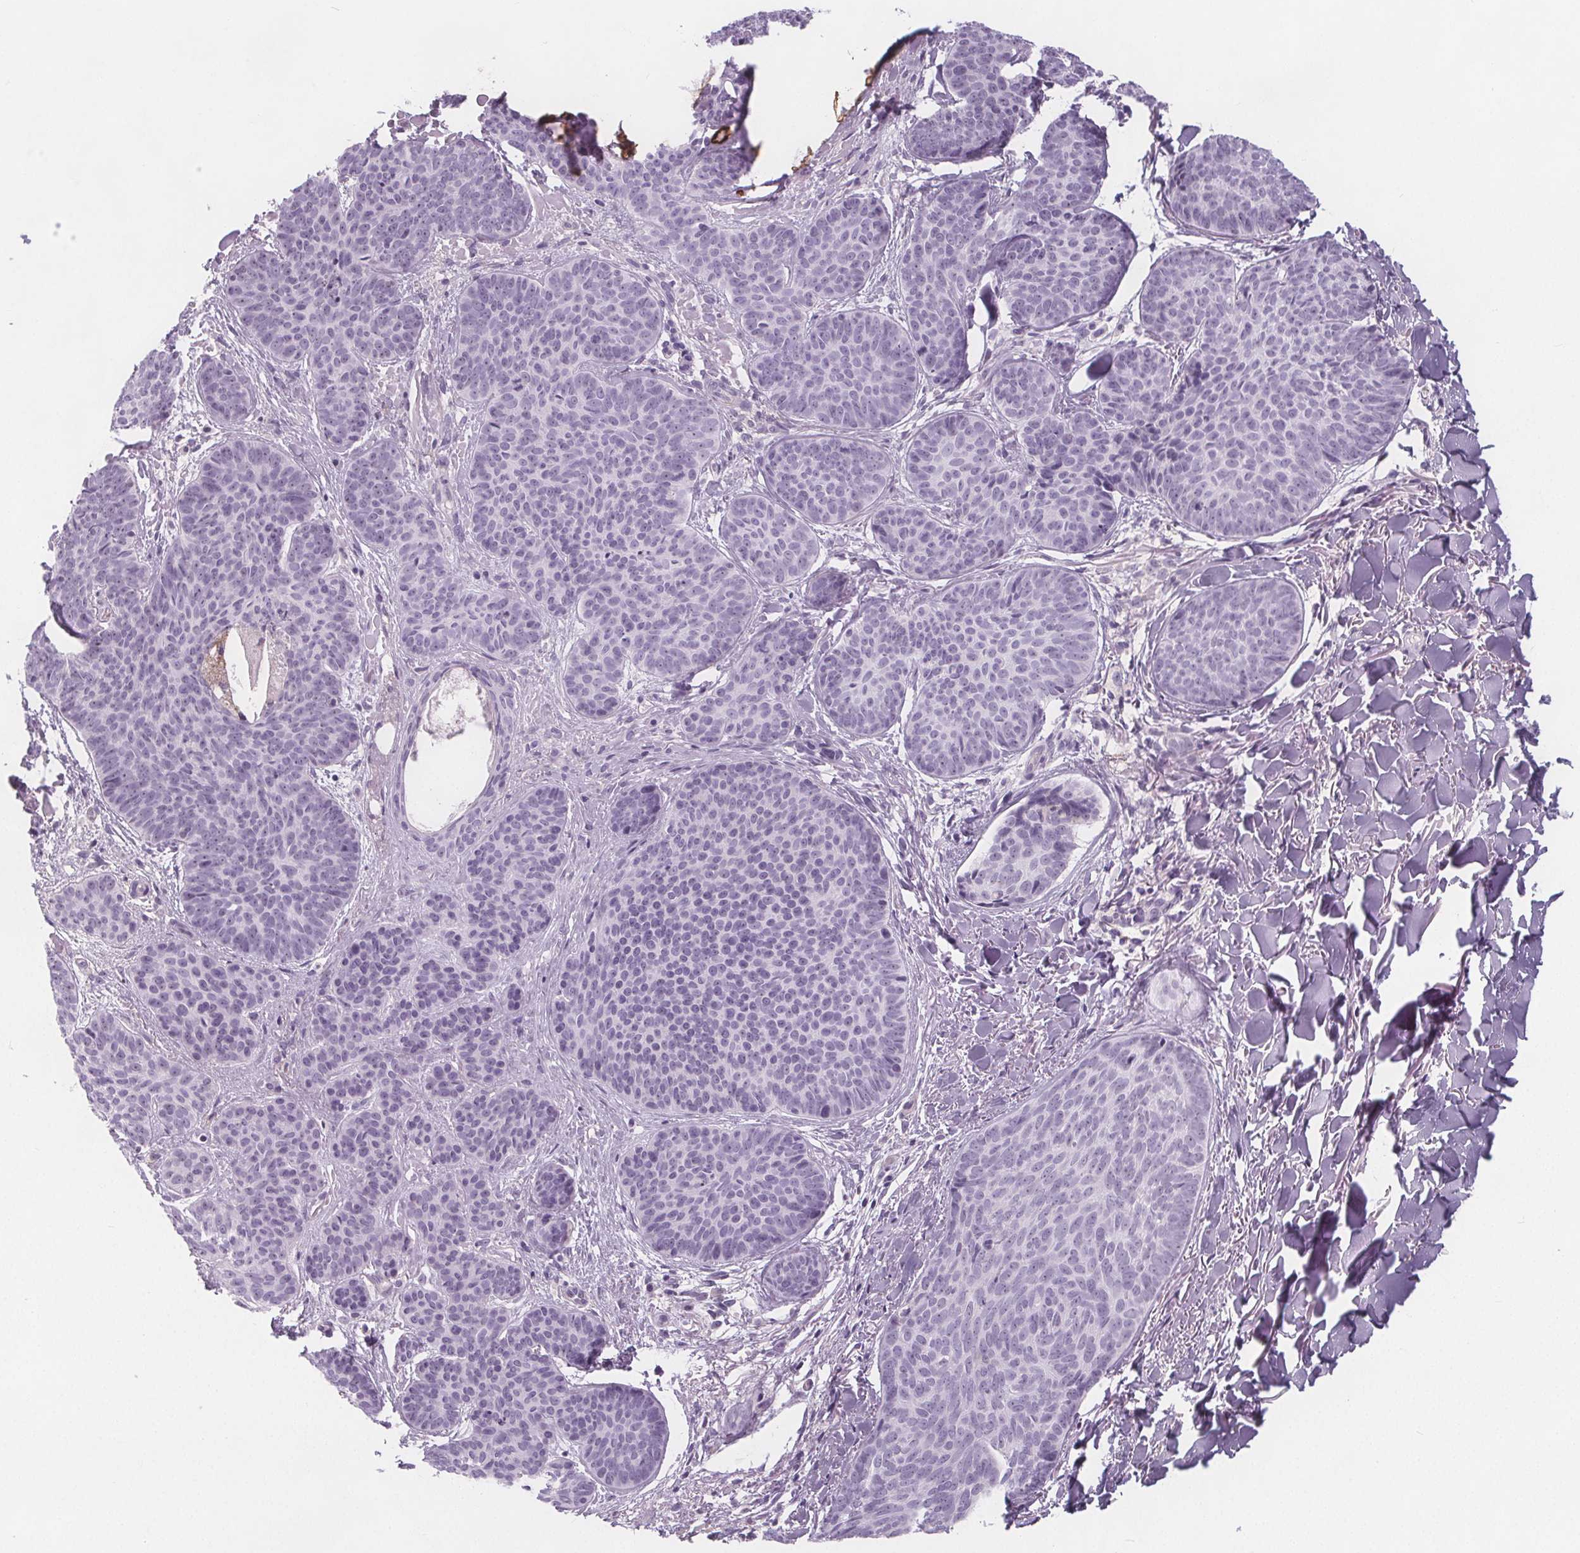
{"staining": {"intensity": "weak", "quantity": "<25%", "location": "nuclear"}, "tissue": "skin cancer", "cell_type": "Tumor cells", "image_type": "cancer", "snomed": [{"axis": "morphology", "description": "Basal cell carcinoma"}, {"axis": "topography", "description": "Skin"}], "caption": "There is no significant staining in tumor cells of basal cell carcinoma (skin).", "gene": "NOLC1", "patient": {"sex": "female", "age": 82}}